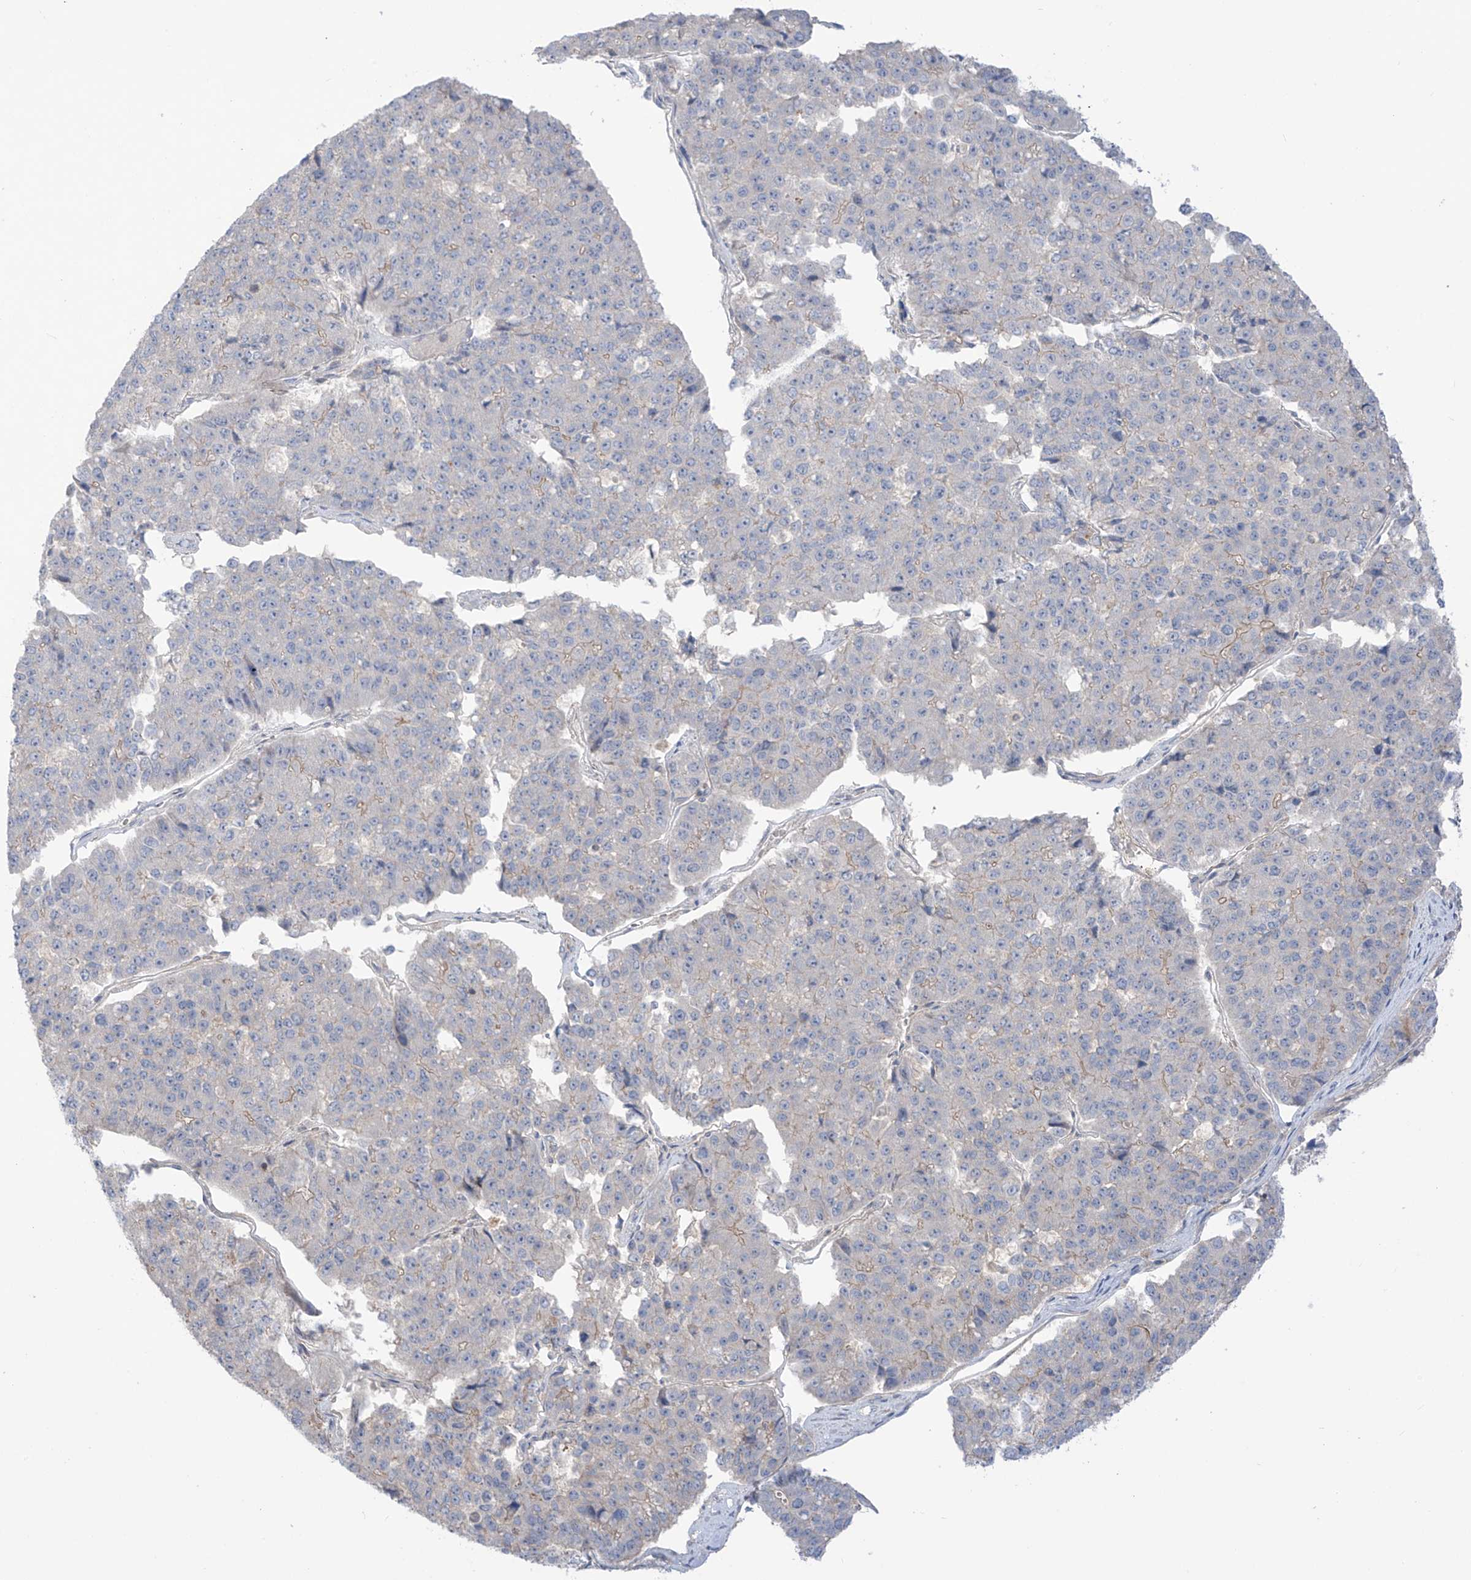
{"staining": {"intensity": "negative", "quantity": "none", "location": "none"}, "tissue": "pancreatic cancer", "cell_type": "Tumor cells", "image_type": "cancer", "snomed": [{"axis": "morphology", "description": "Adenocarcinoma, NOS"}, {"axis": "topography", "description": "Pancreas"}], "caption": "Human pancreatic cancer (adenocarcinoma) stained for a protein using IHC shows no positivity in tumor cells.", "gene": "TRMU", "patient": {"sex": "male", "age": 50}}